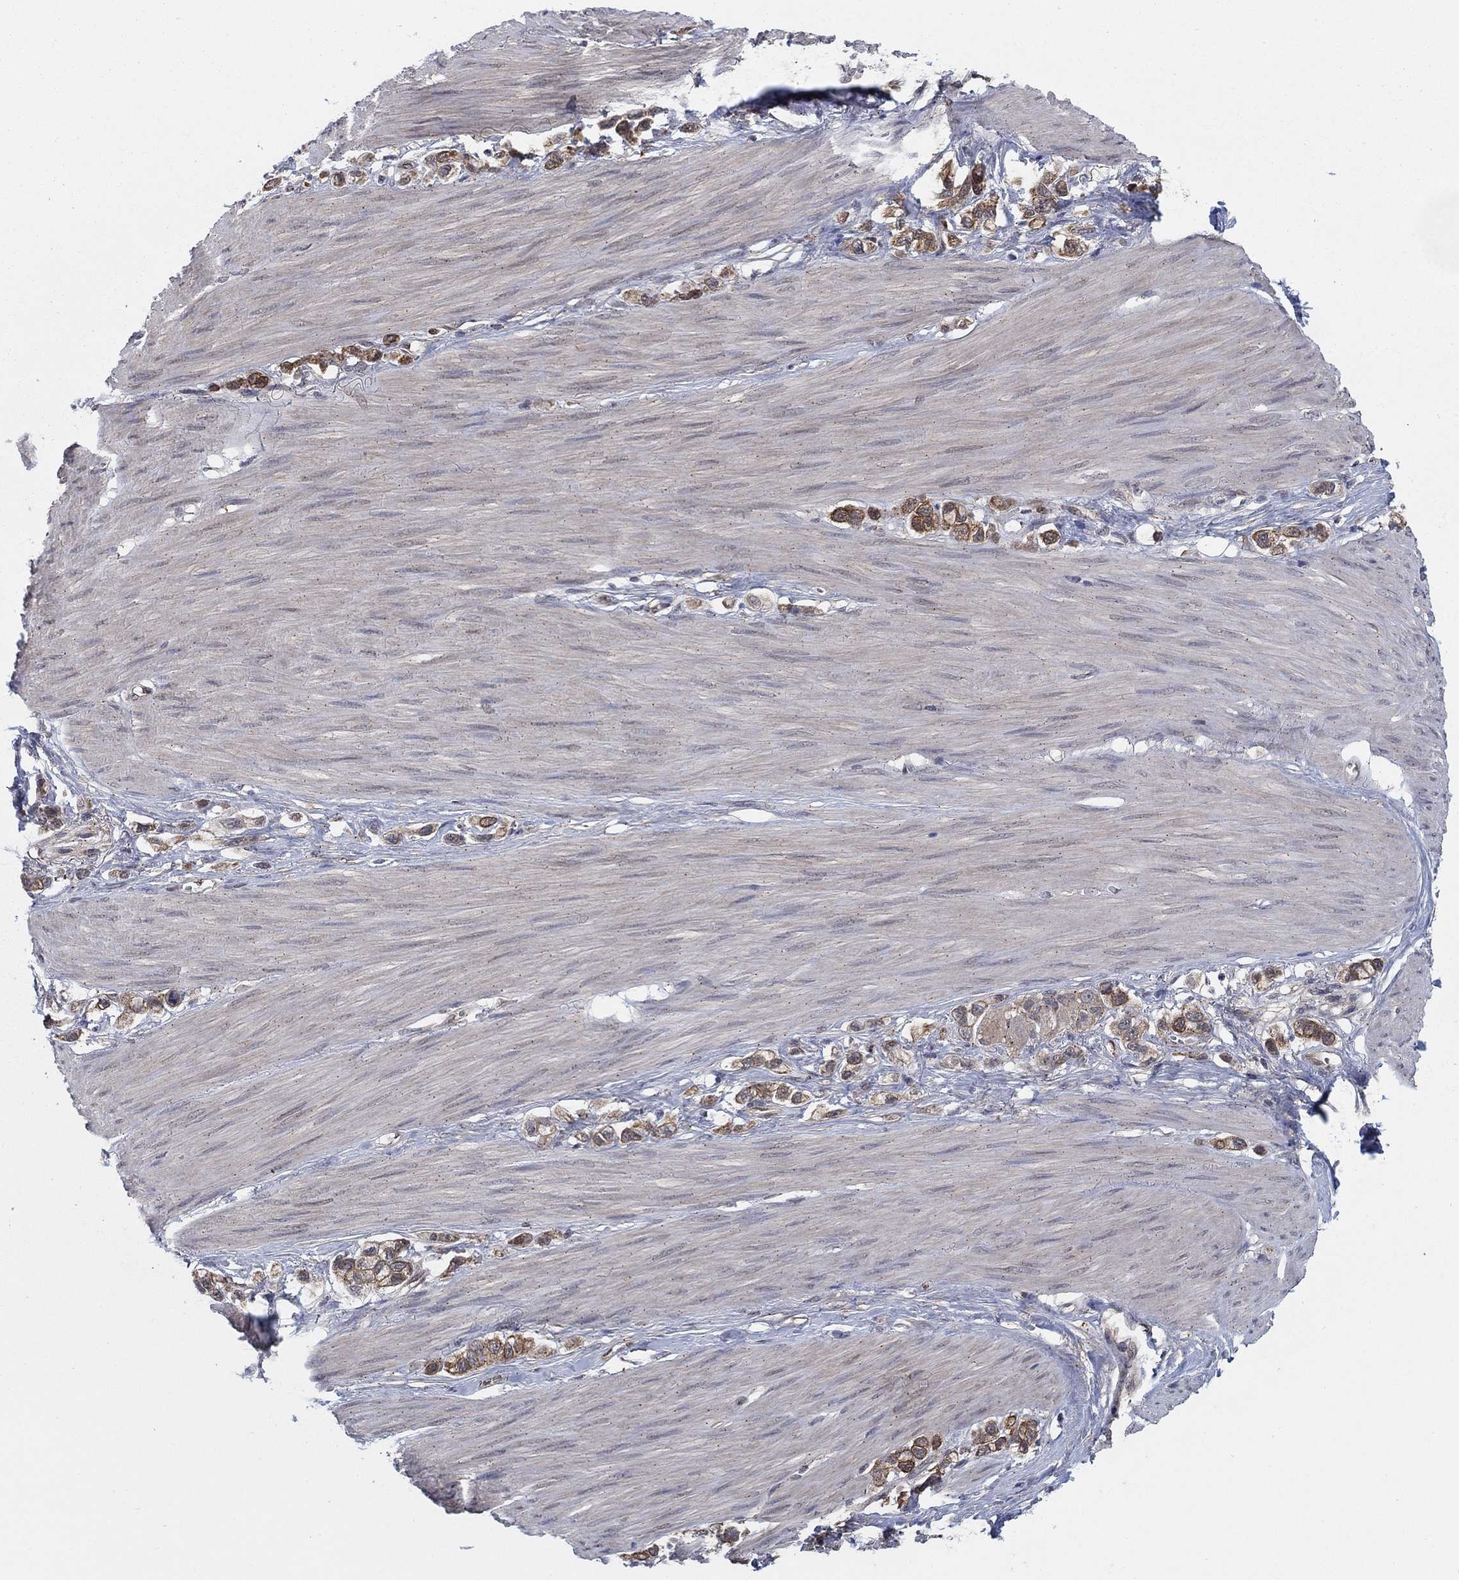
{"staining": {"intensity": "moderate", "quantity": ">75%", "location": "cytoplasmic/membranous"}, "tissue": "stomach cancer", "cell_type": "Tumor cells", "image_type": "cancer", "snomed": [{"axis": "morphology", "description": "Normal tissue, NOS"}, {"axis": "morphology", "description": "Adenocarcinoma, NOS"}, {"axis": "morphology", "description": "Adenocarcinoma, High grade"}, {"axis": "topography", "description": "Stomach, upper"}, {"axis": "topography", "description": "Stomach"}], "caption": "High-power microscopy captured an immunohistochemistry micrograph of stomach cancer (adenocarcinoma (high-grade)), revealing moderate cytoplasmic/membranous expression in about >75% of tumor cells.", "gene": "SH3RF1", "patient": {"sex": "female", "age": 65}}